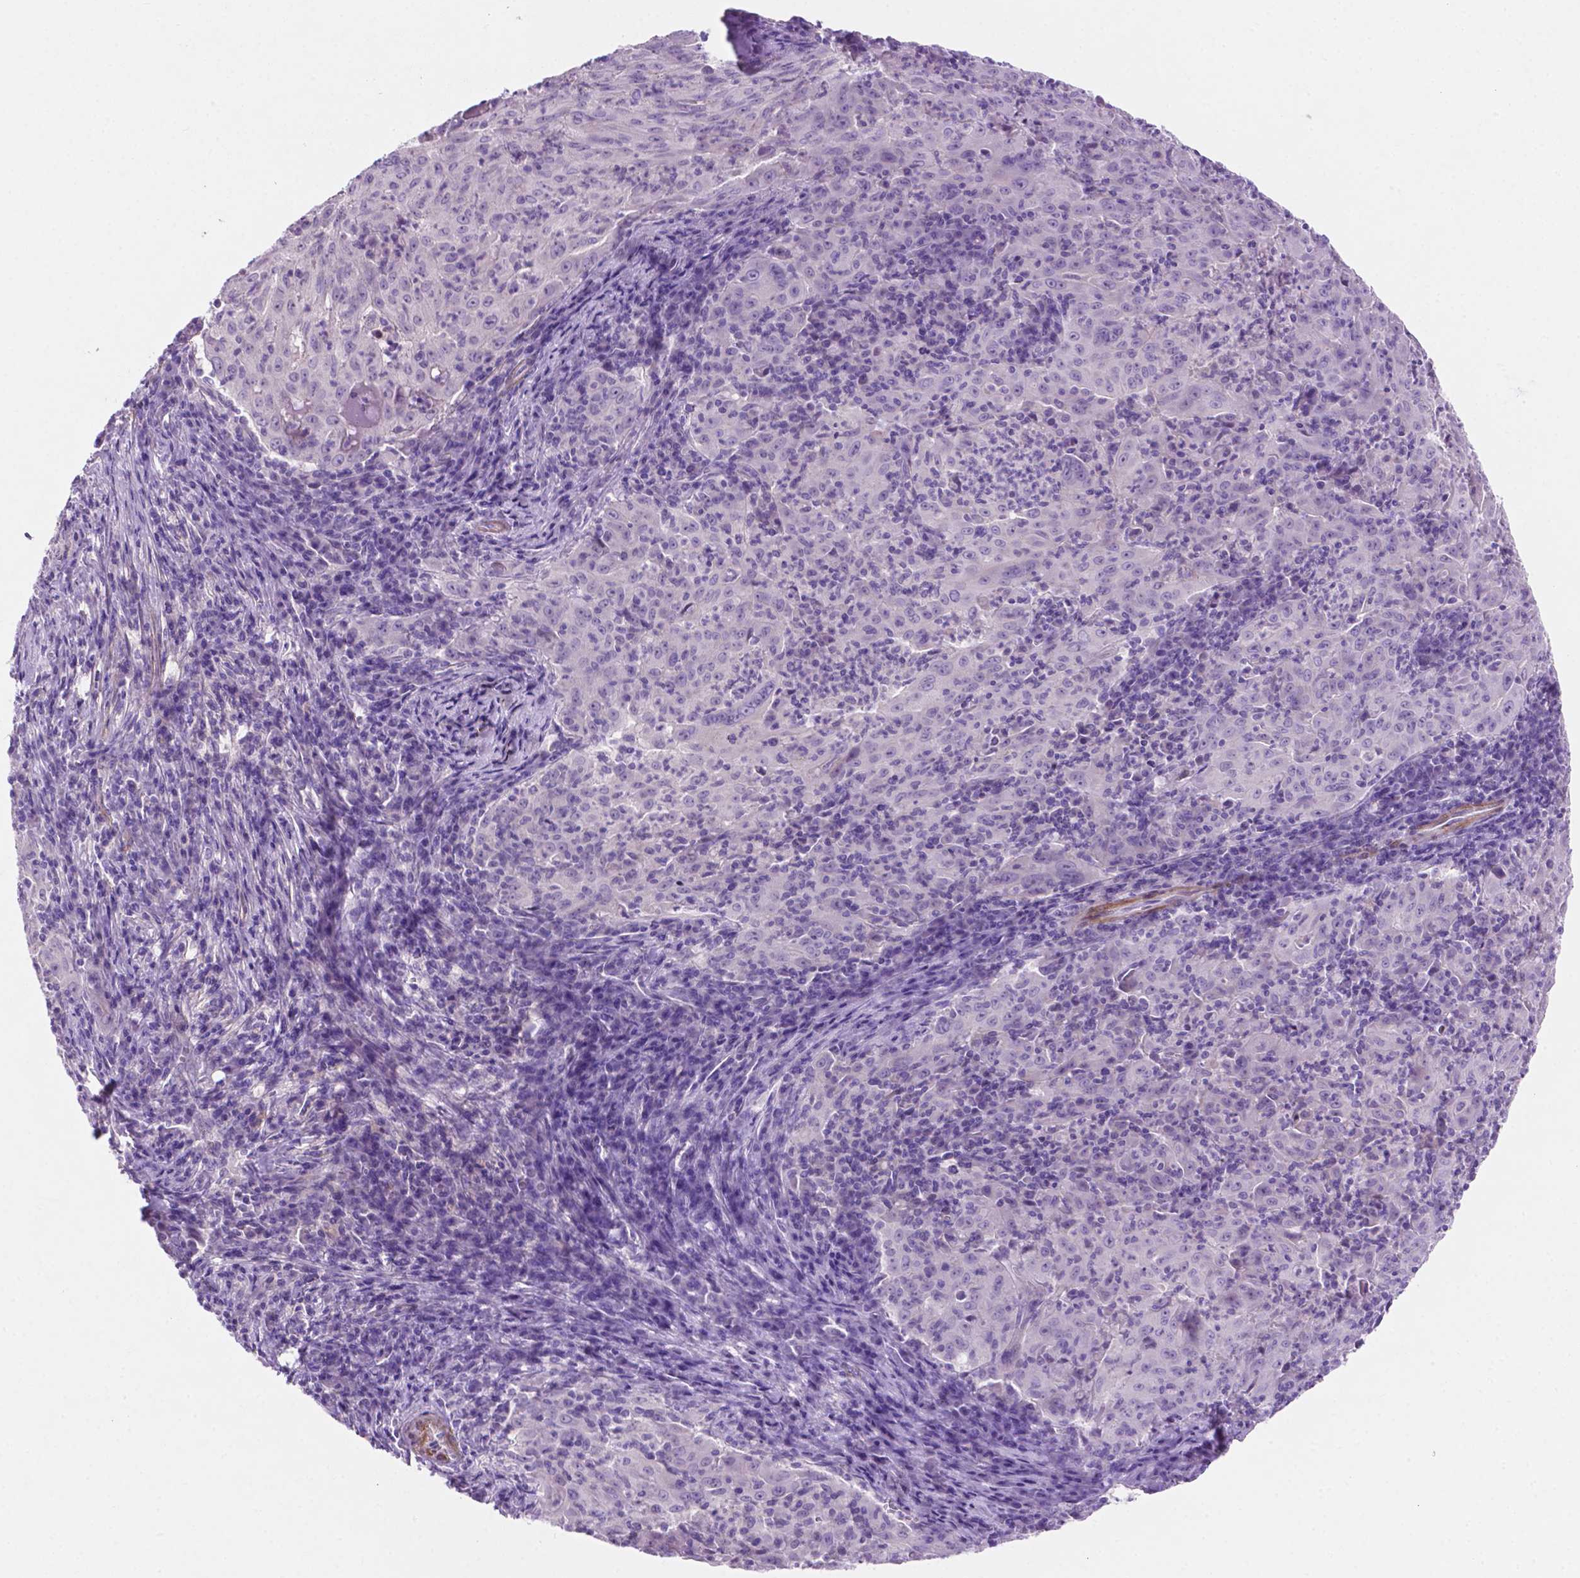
{"staining": {"intensity": "negative", "quantity": "none", "location": "none"}, "tissue": "pancreatic cancer", "cell_type": "Tumor cells", "image_type": "cancer", "snomed": [{"axis": "morphology", "description": "Adenocarcinoma, NOS"}, {"axis": "topography", "description": "Pancreas"}], "caption": "A histopathology image of adenocarcinoma (pancreatic) stained for a protein shows no brown staining in tumor cells.", "gene": "ASPG", "patient": {"sex": "male", "age": 63}}